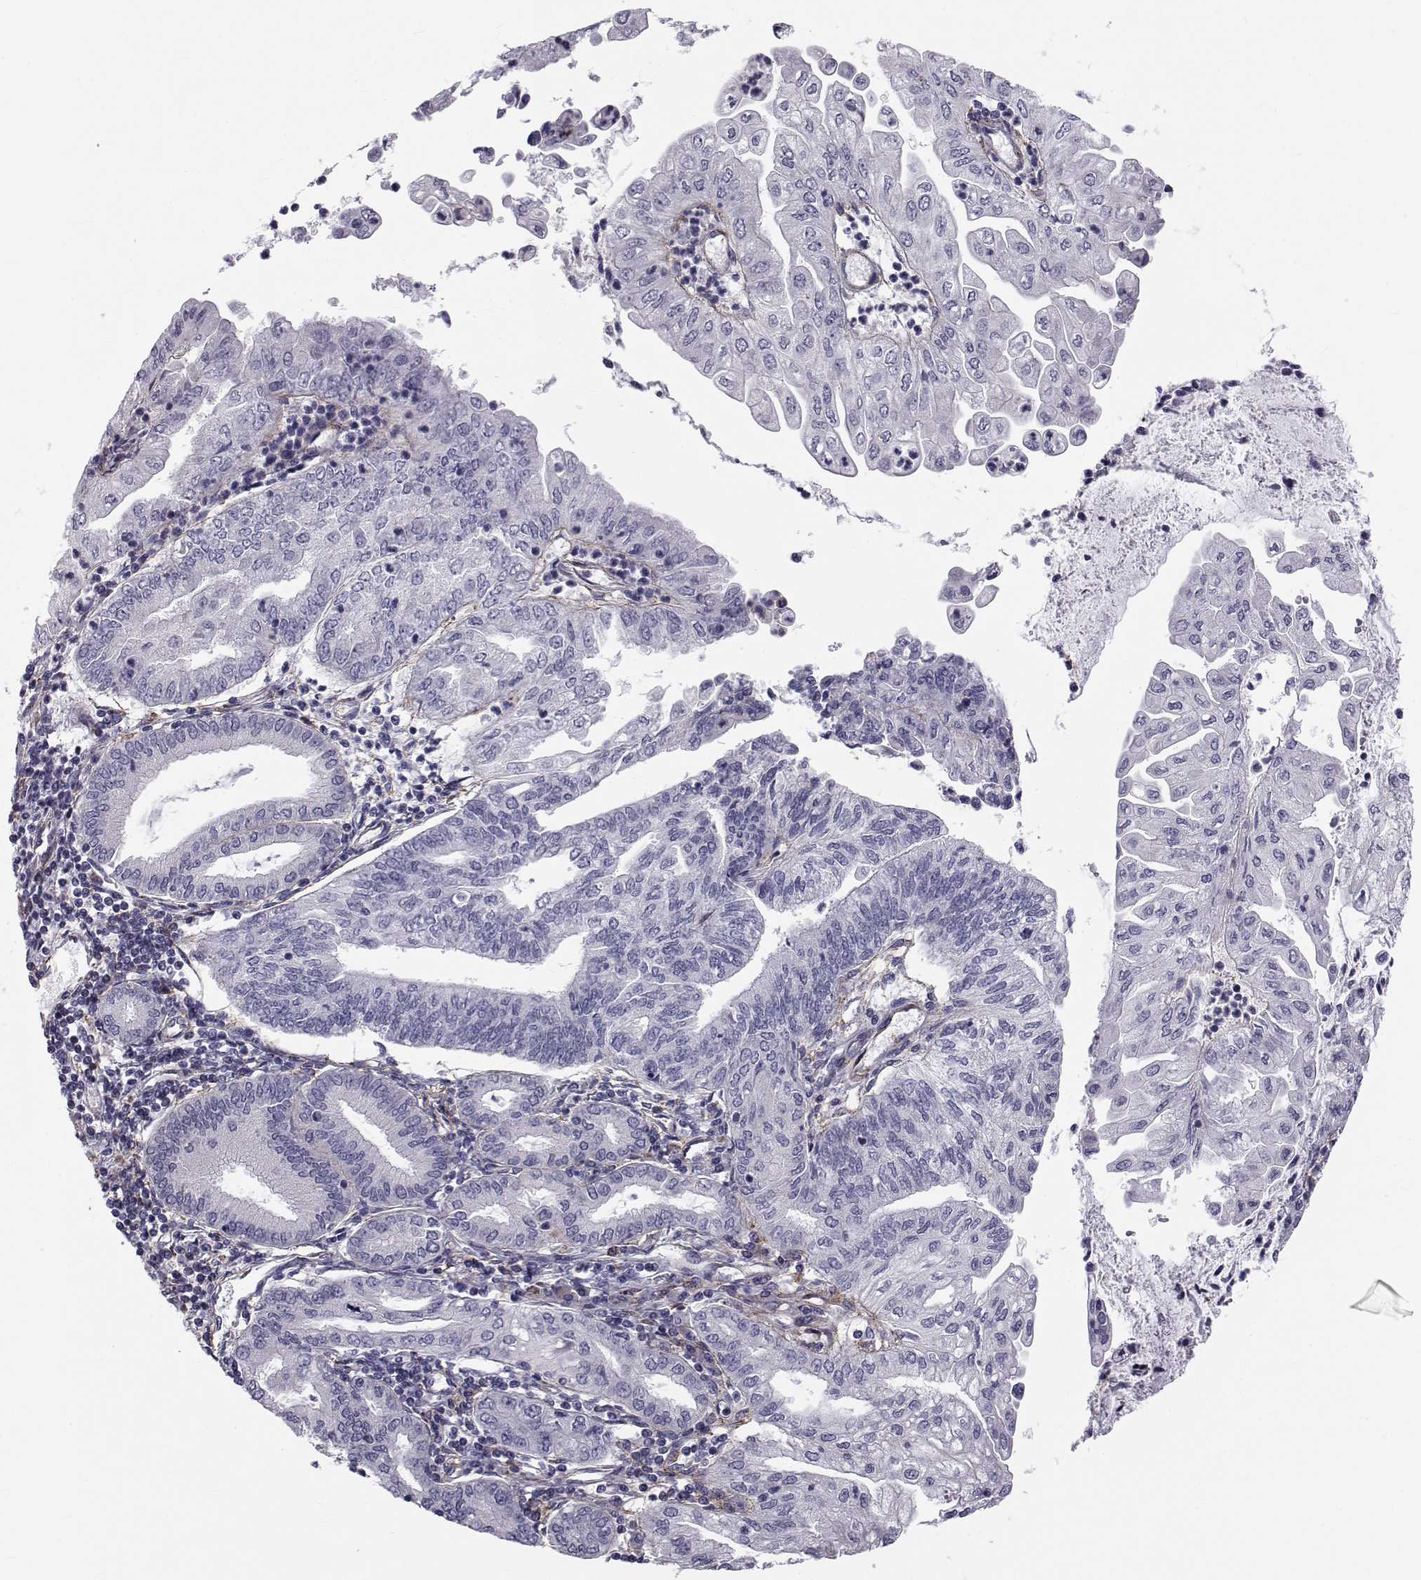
{"staining": {"intensity": "negative", "quantity": "none", "location": "none"}, "tissue": "endometrial cancer", "cell_type": "Tumor cells", "image_type": "cancer", "snomed": [{"axis": "morphology", "description": "Adenocarcinoma, NOS"}, {"axis": "topography", "description": "Endometrium"}], "caption": "Image shows no protein positivity in tumor cells of adenocarcinoma (endometrial) tissue.", "gene": "LRRC27", "patient": {"sex": "female", "age": 55}}